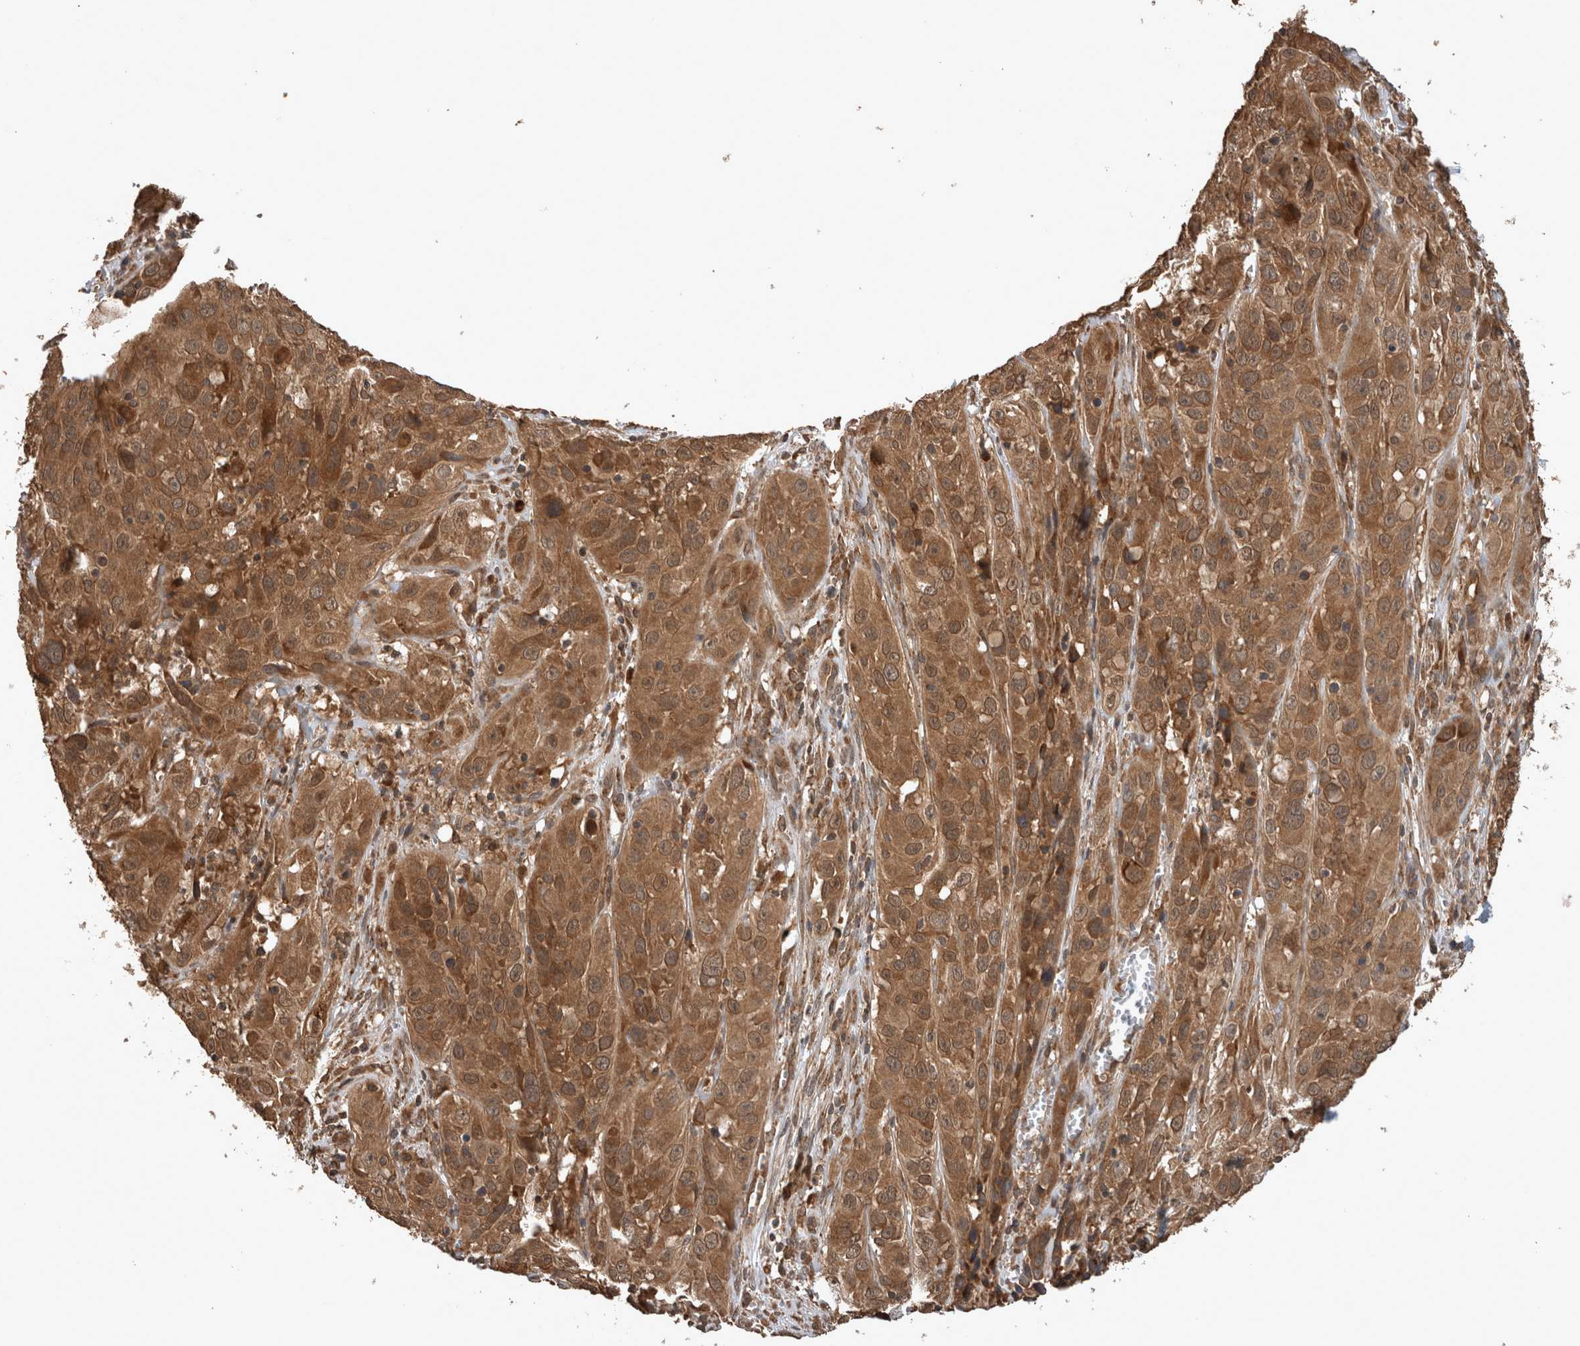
{"staining": {"intensity": "moderate", "quantity": ">75%", "location": "cytoplasmic/membranous"}, "tissue": "cervical cancer", "cell_type": "Tumor cells", "image_type": "cancer", "snomed": [{"axis": "morphology", "description": "Squamous cell carcinoma, NOS"}, {"axis": "topography", "description": "Cervix"}], "caption": "Immunohistochemical staining of cervical squamous cell carcinoma displays medium levels of moderate cytoplasmic/membranous protein staining in approximately >75% of tumor cells. (DAB (3,3'-diaminobenzidine) = brown stain, brightfield microscopy at high magnification).", "gene": "OTUD7B", "patient": {"sex": "female", "age": 32}}